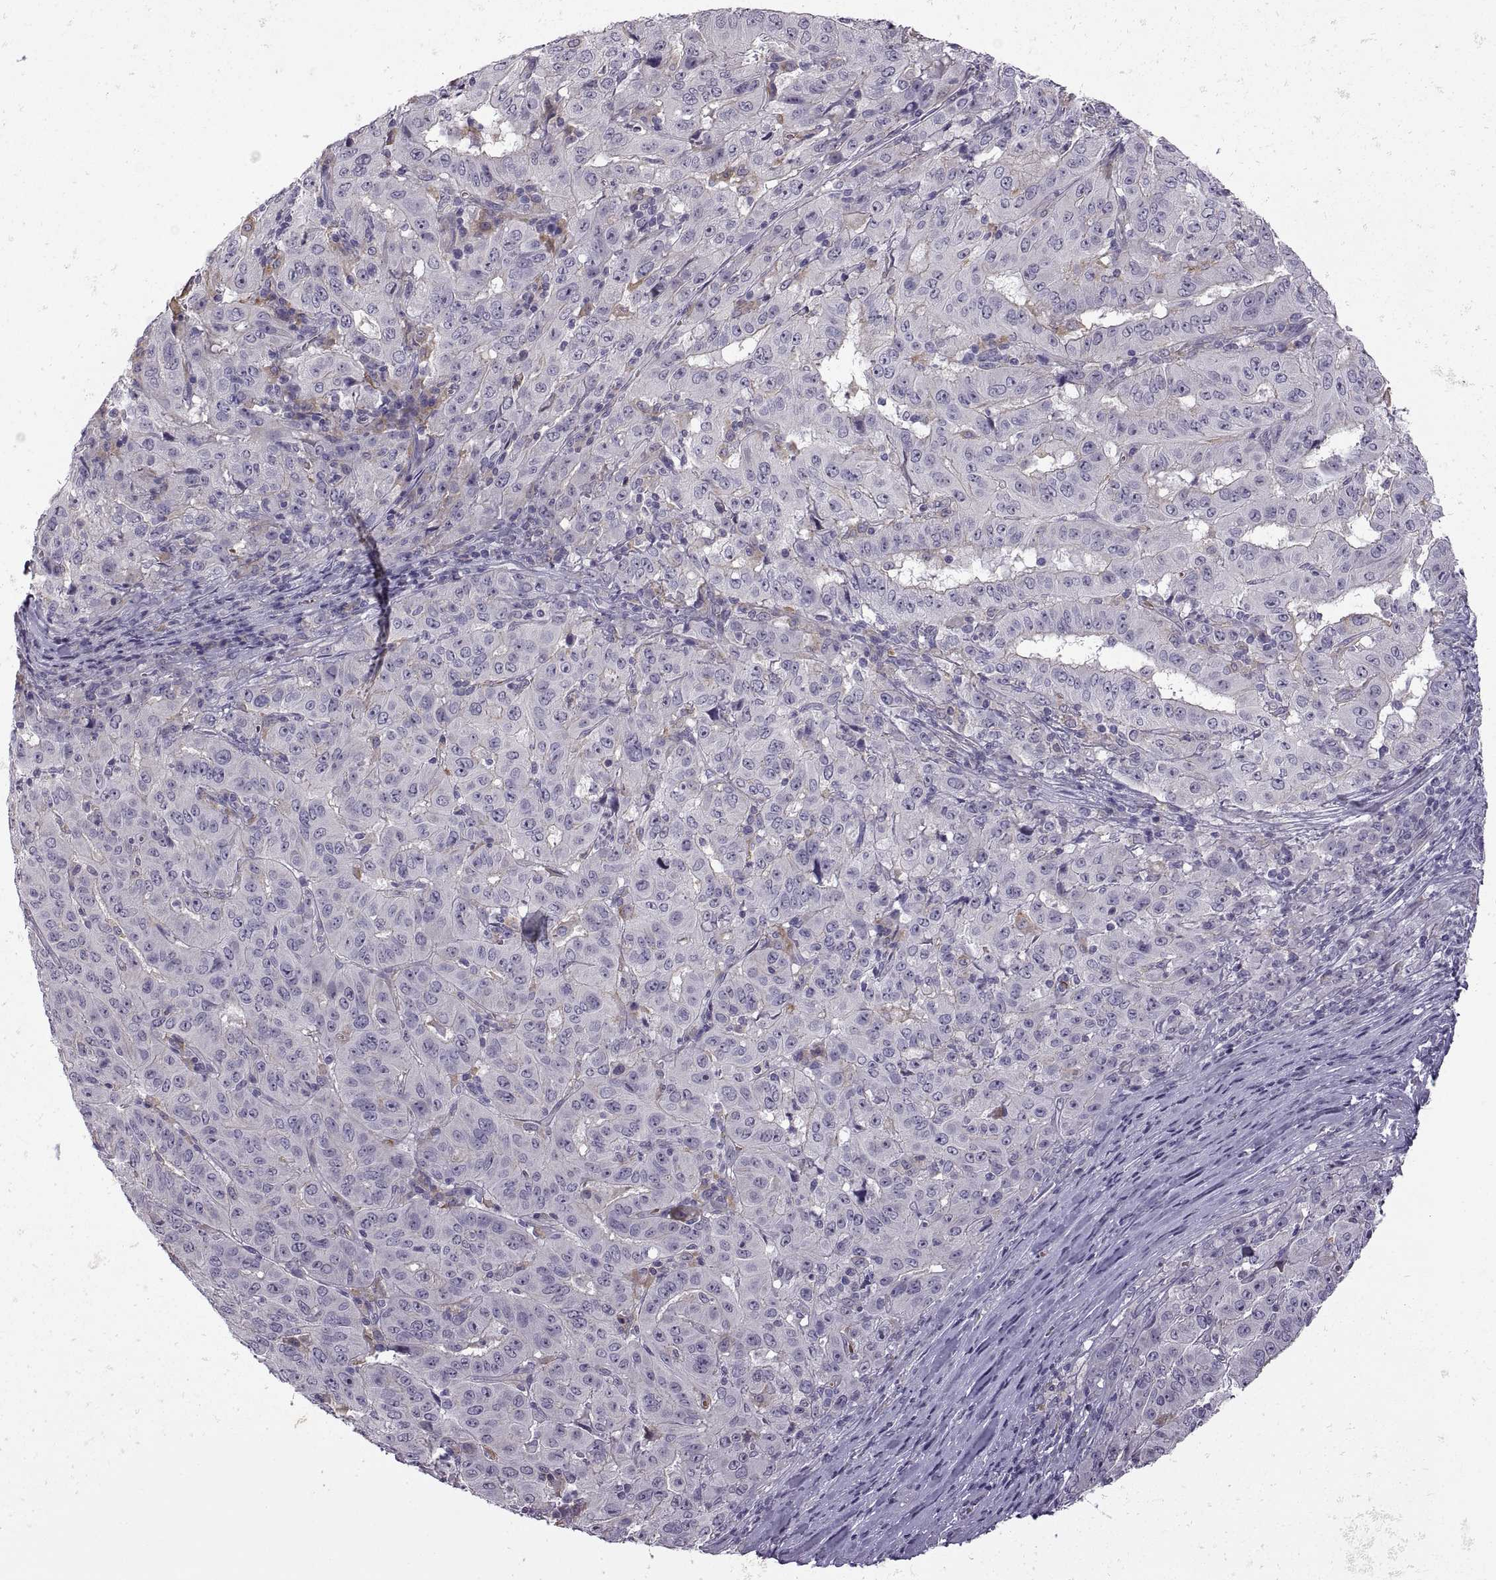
{"staining": {"intensity": "negative", "quantity": "none", "location": "none"}, "tissue": "pancreatic cancer", "cell_type": "Tumor cells", "image_type": "cancer", "snomed": [{"axis": "morphology", "description": "Adenocarcinoma, NOS"}, {"axis": "topography", "description": "Pancreas"}], "caption": "A histopathology image of human pancreatic cancer is negative for staining in tumor cells. The staining is performed using DAB brown chromogen with nuclei counter-stained in using hematoxylin.", "gene": "MEIOC", "patient": {"sex": "male", "age": 63}}